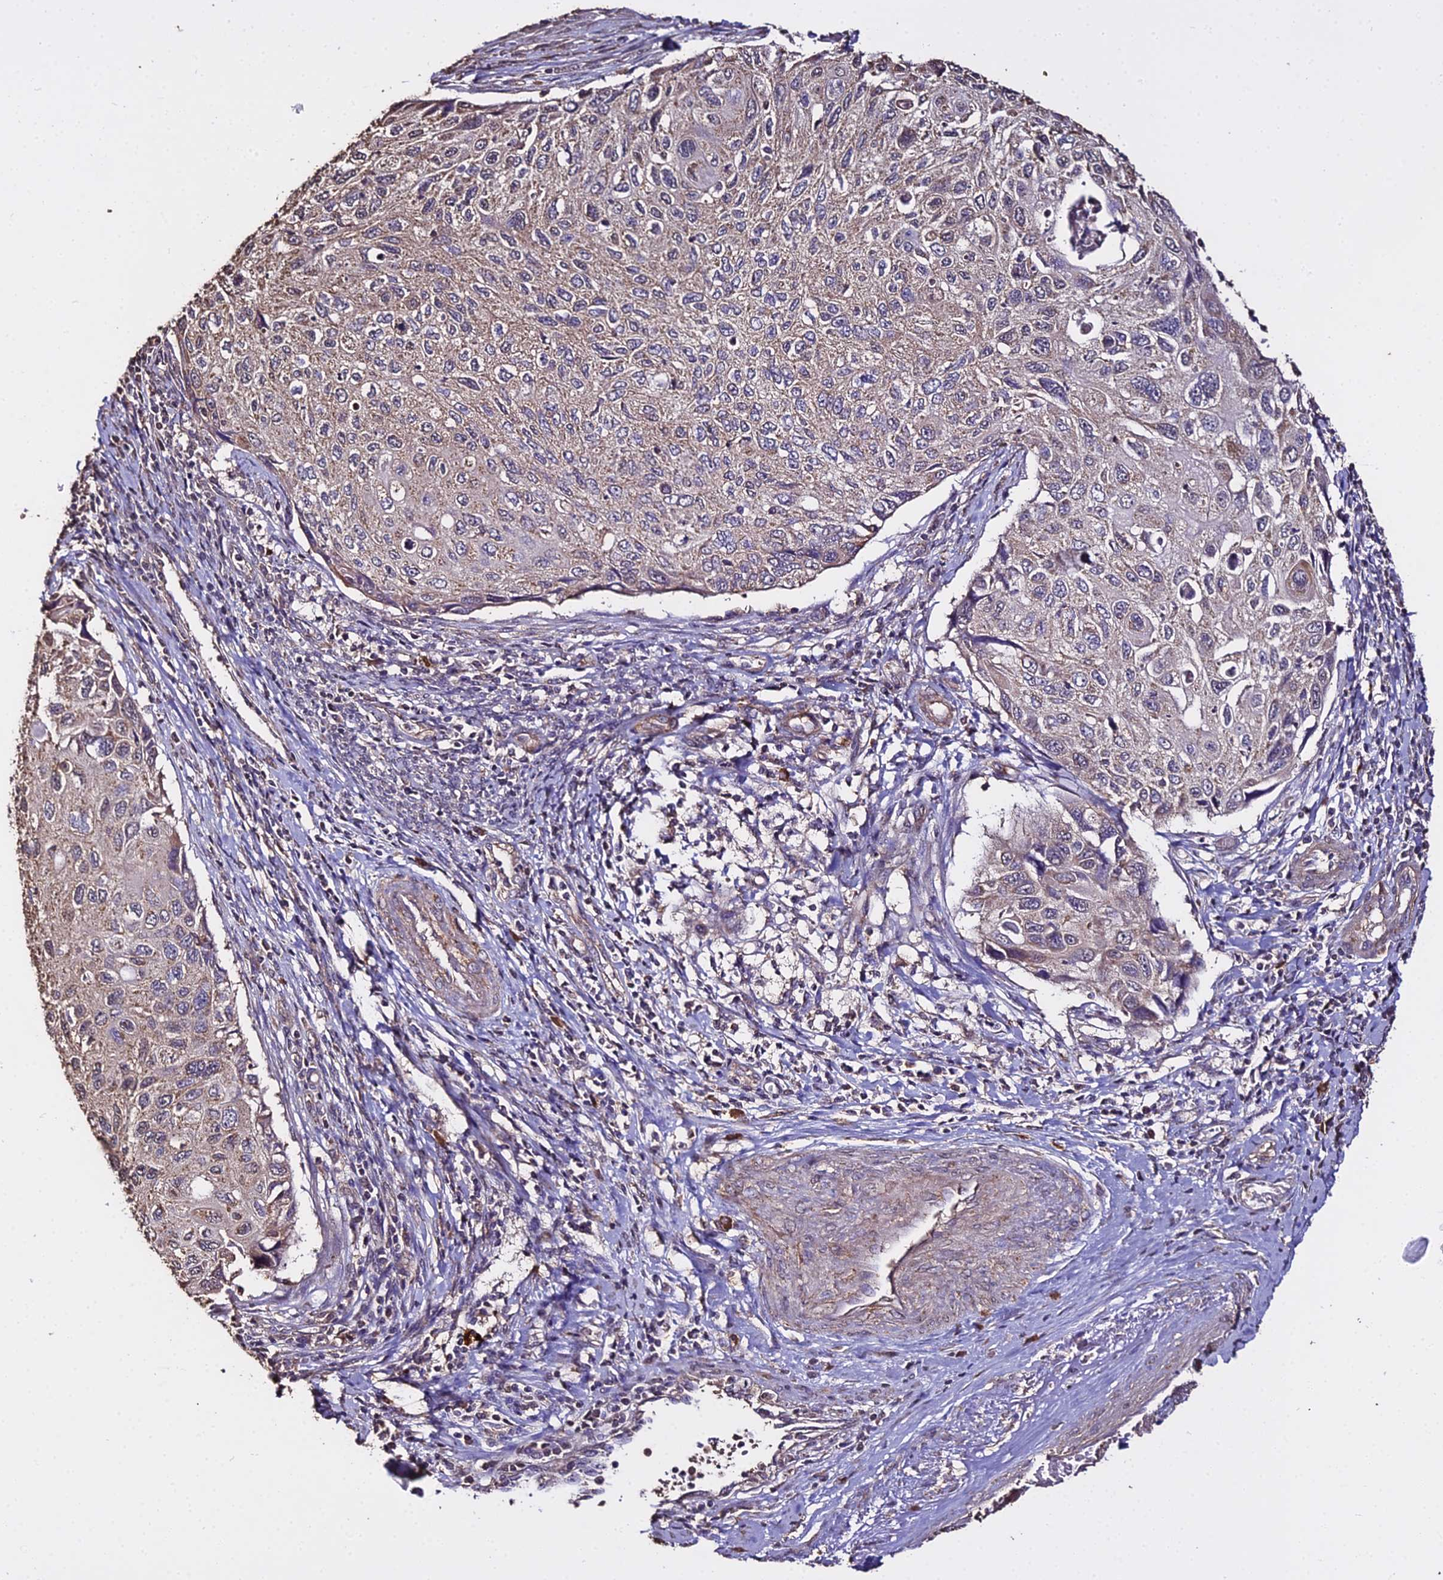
{"staining": {"intensity": "weak", "quantity": "<25%", "location": "cytoplasmic/membranous"}, "tissue": "cervical cancer", "cell_type": "Tumor cells", "image_type": "cancer", "snomed": [{"axis": "morphology", "description": "Squamous cell carcinoma, NOS"}, {"axis": "topography", "description": "Cervix"}], "caption": "High magnification brightfield microscopy of cervical cancer (squamous cell carcinoma) stained with DAB (brown) and counterstained with hematoxylin (blue): tumor cells show no significant expression. The staining was performed using DAB (3,3'-diaminobenzidine) to visualize the protein expression in brown, while the nuclei were stained in blue with hematoxylin (Magnification: 20x).", "gene": "METTL13", "patient": {"sex": "female", "age": 70}}